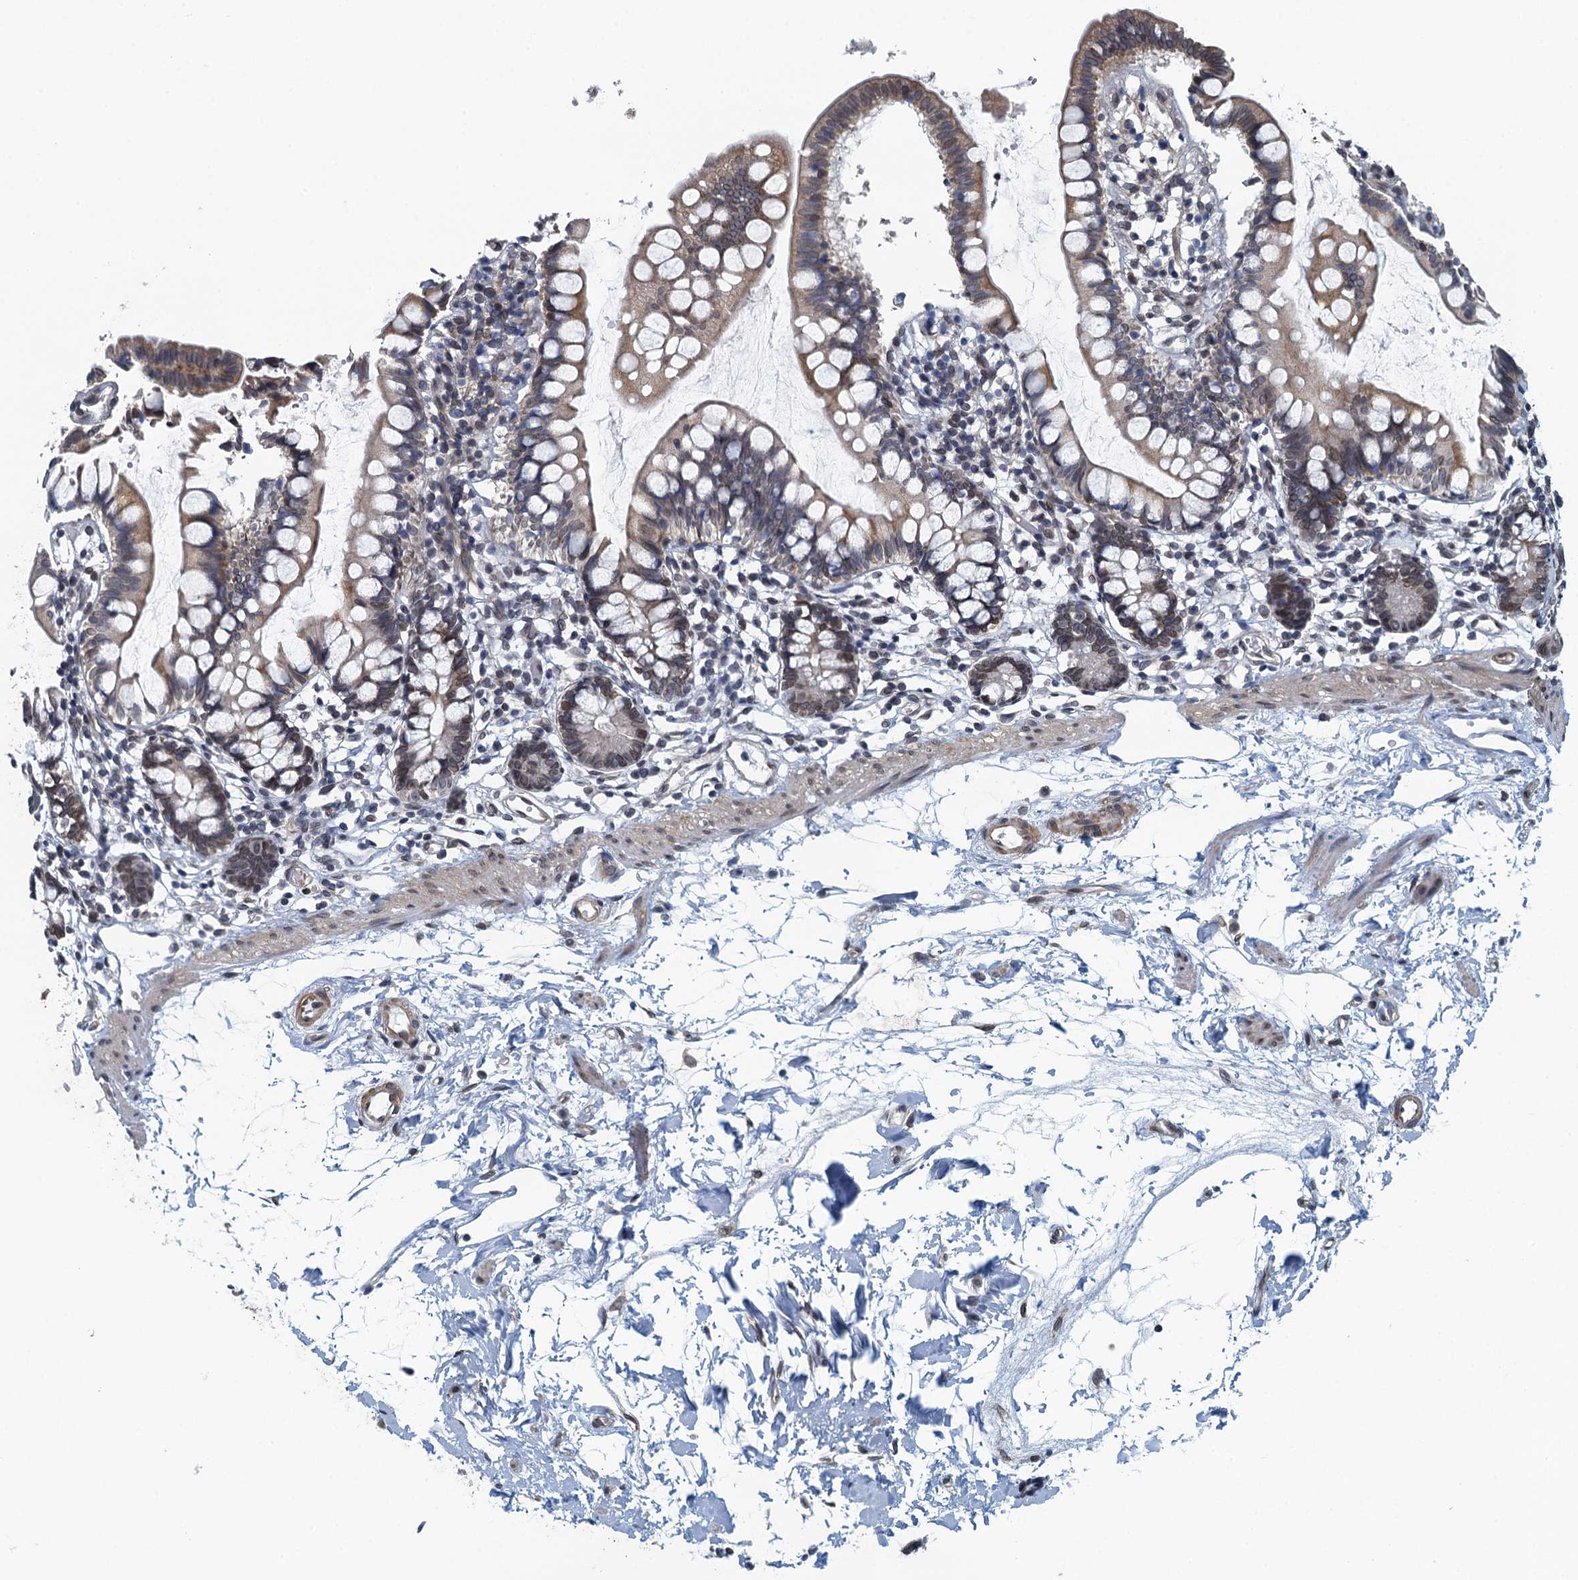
{"staining": {"intensity": "weak", "quantity": "<25%", "location": "cytoplasmic/membranous,nuclear"}, "tissue": "small intestine", "cell_type": "Glandular cells", "image_type": "normal", "snomed": [{"axis": "morphology", "description": "Normal tissue, NOS"}, {"axis": "topography", "description": "Small intestine"}], "caption": "The micrograph exhibits no significant staining in glandular cells of small intestine. (Brightfield microscopy of DAB (3,3'-diaminobenzidine) IHC at high magnification).", "gene": "CCDC34", "patient": {"sex": "female", "age": 84}}